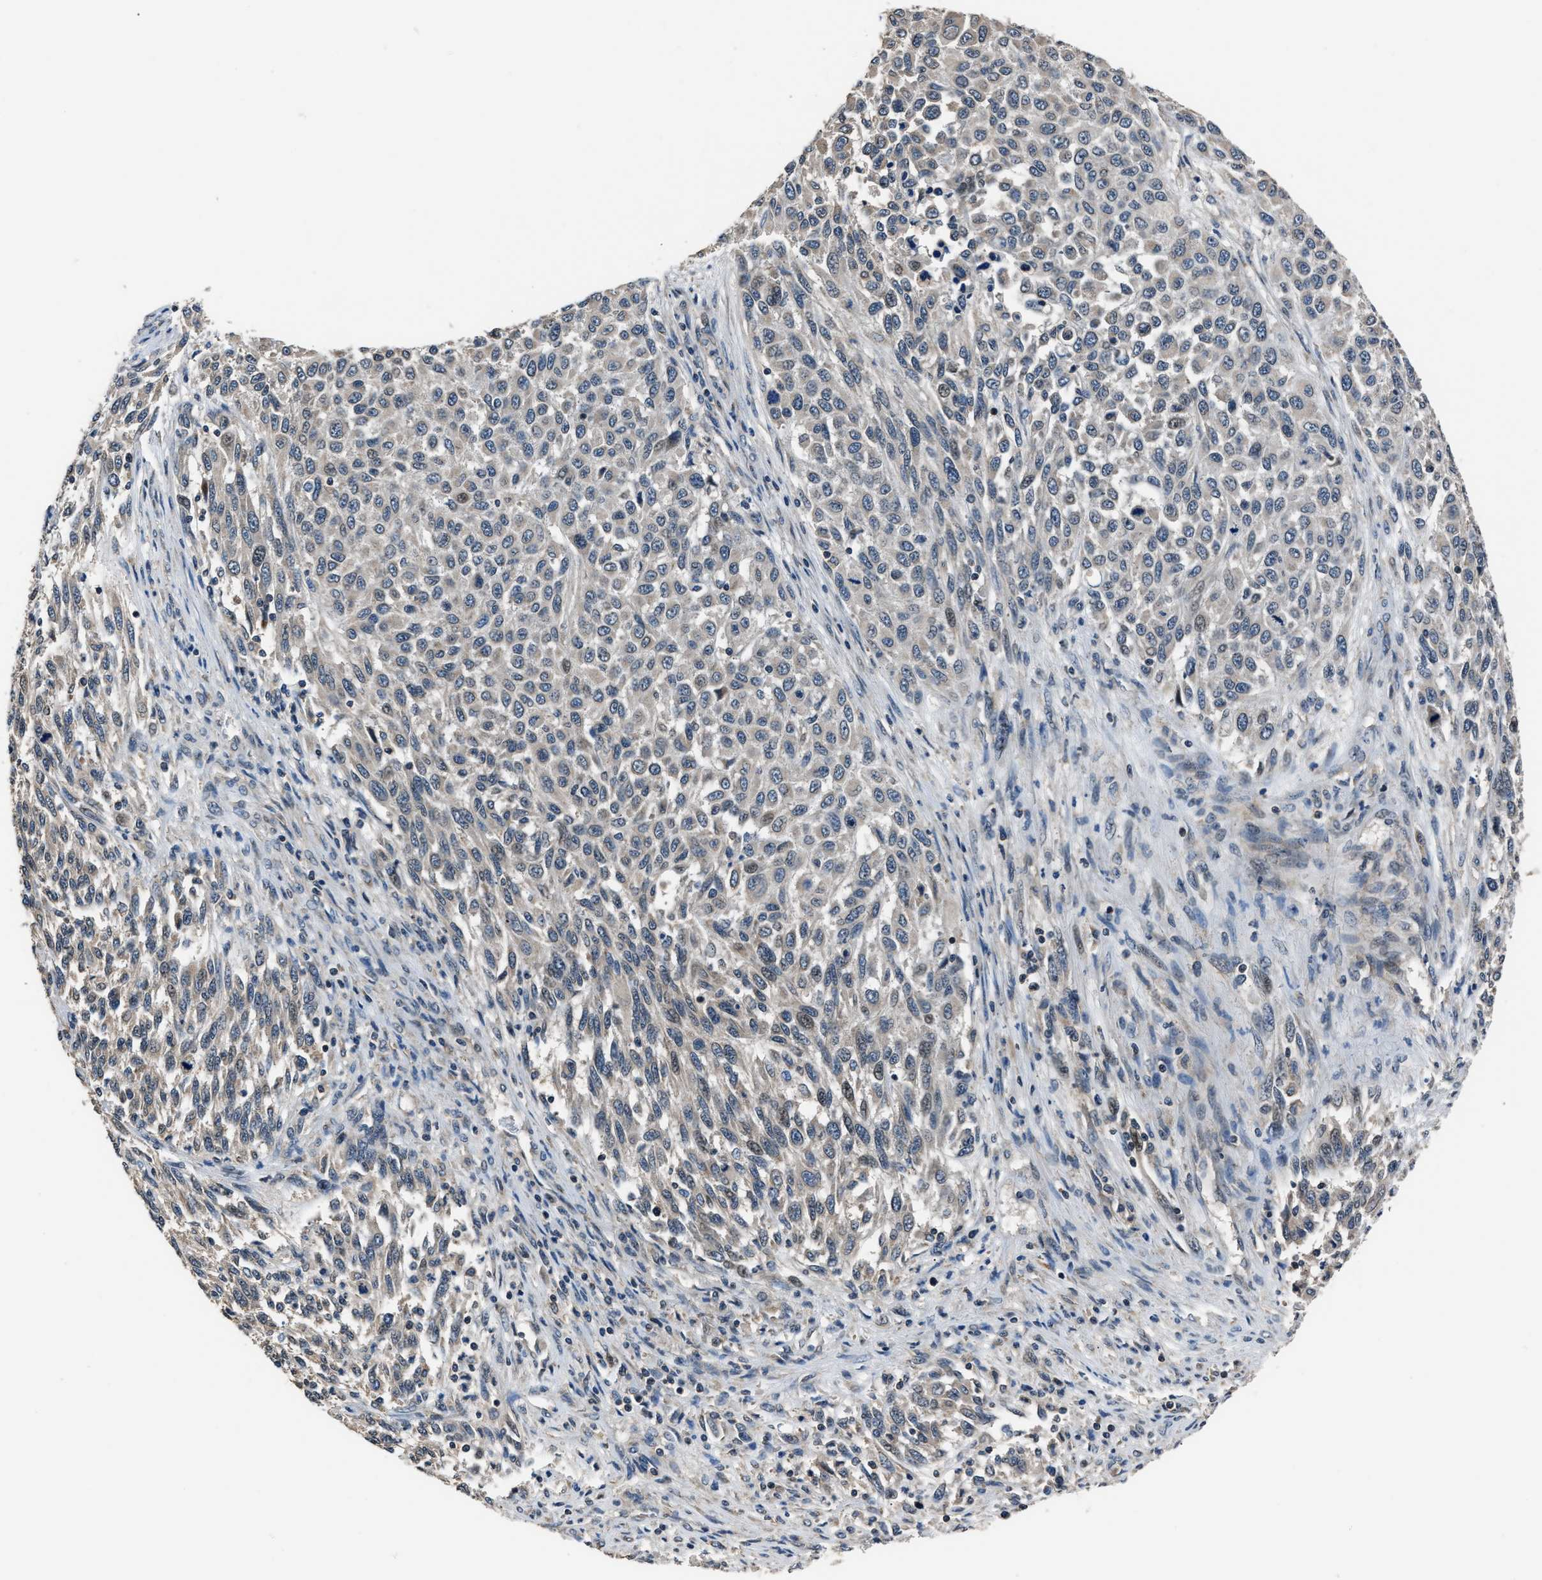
{"staining": {"intensity": "weak", "quantity": "<25%", "location": "cytoplasmic/membranous,nuclear"}, "tissue": "melanoma", "cell_type": "Tumor cells", "image_type": "cancer", "snomed": [{"axis": "morphology", "description": "Malignant melanoma, Metastatic site"}, {"axis": "topography", "description": "Lymph node"}], "caption": "IHC micrograph of melanoma stained for a protein (brown), which exhibits no expression in tumor cells.", "gene": "TNRC18", "patient": {"sex": "male", "age": 61}}